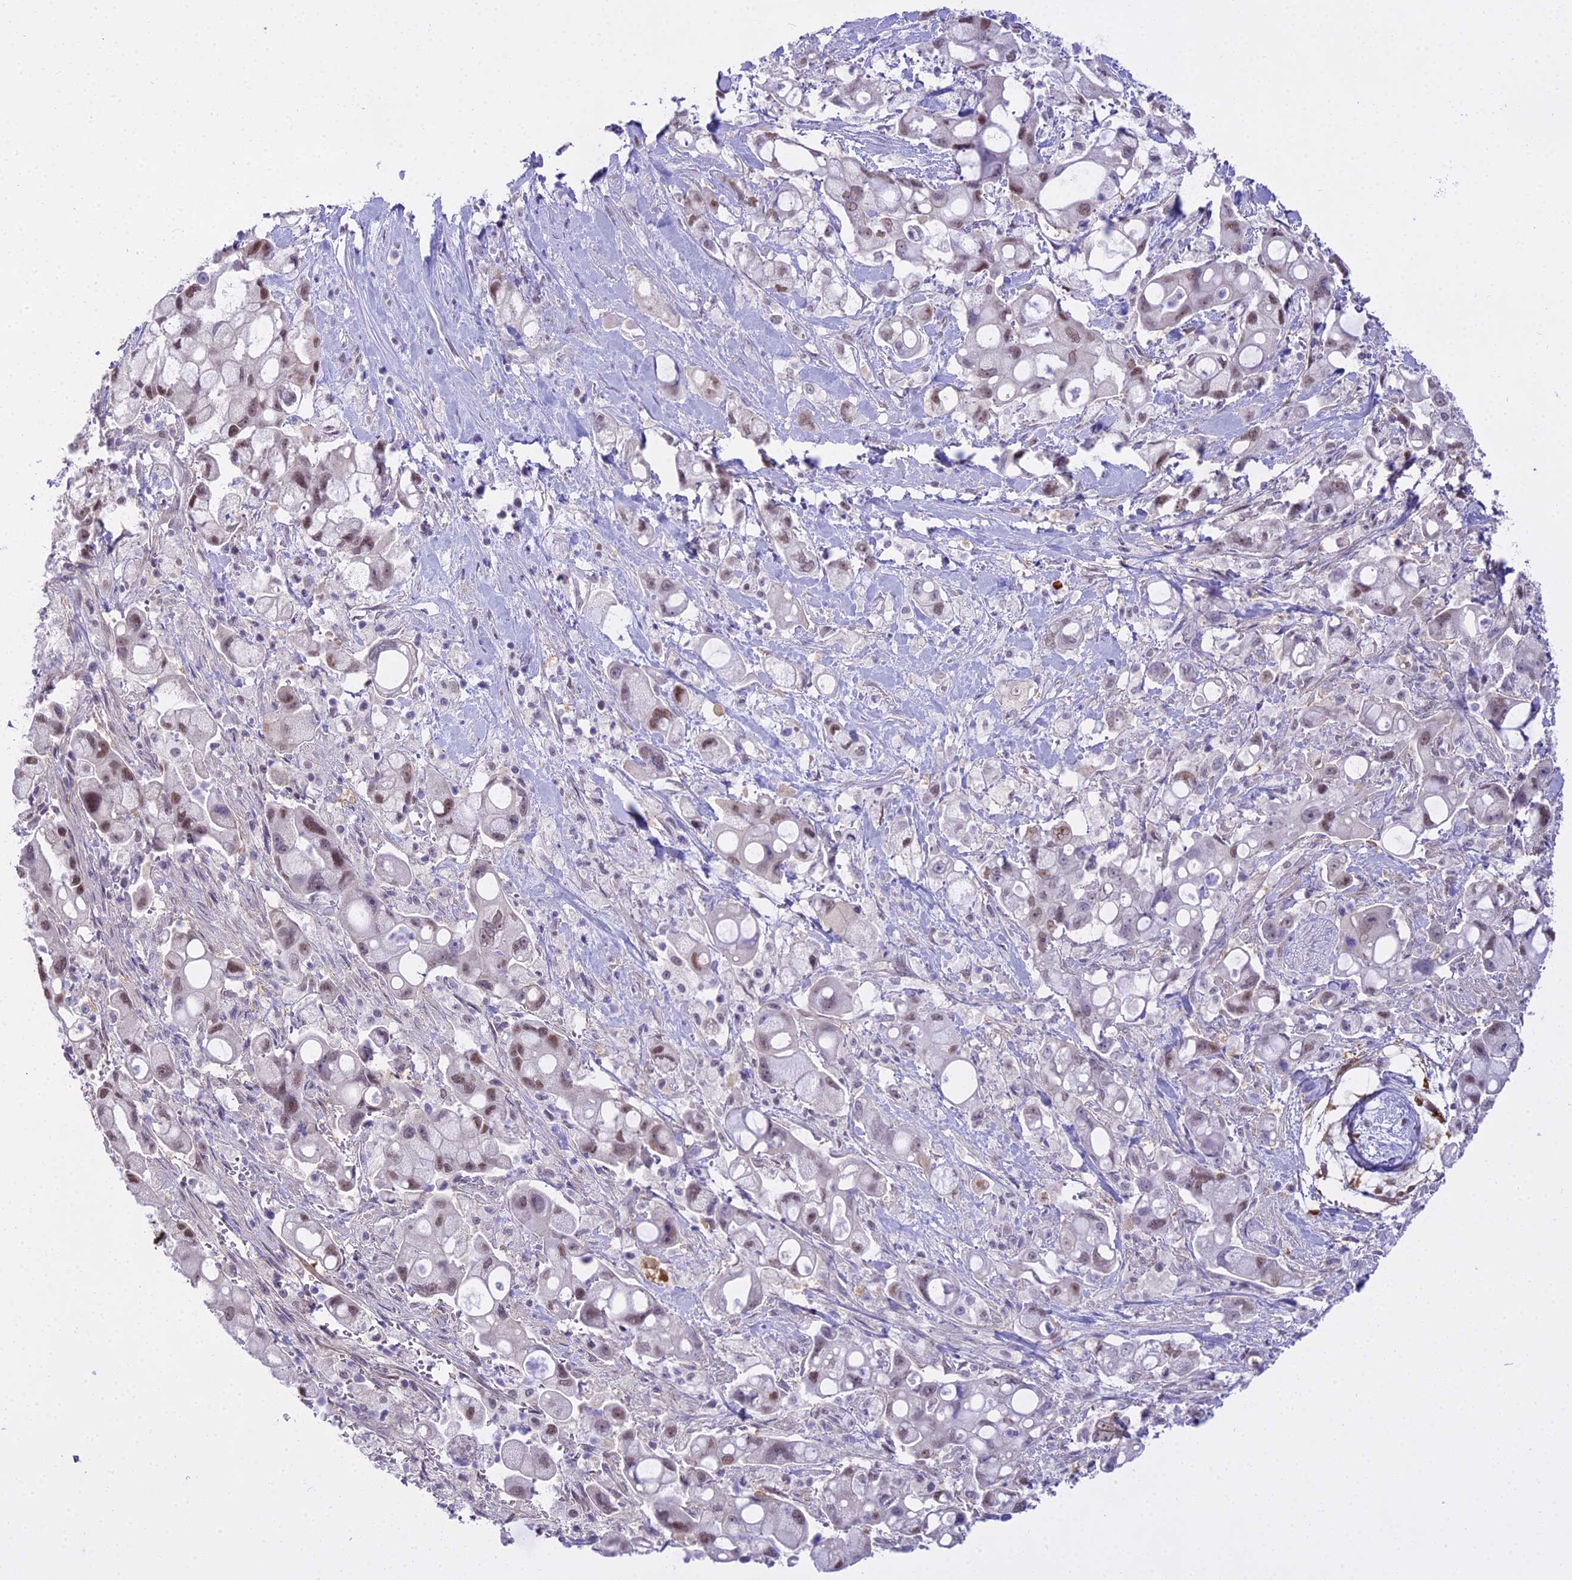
{"staining": {"intensity": "moderate", "quantity": "25%-75%", "location": "nuclear"}, "tissue": "pancreatic cancer", "cell_type": "Tumor cells", "image_type": "cancer", "snomed": [{"axis": "morphology", "description": "Adenocarcinoma, NOS"}, {"axis": "topography", "description": "Pancreas"}], "caption": "Pancreatic cancer (adenocarcinoma) was stained to show a protein in brown. There is medium levels of moderate nuclear positivity in approximately 25%-75% of tumor cells.", "gene": "MAT2A", "patient": {"sex": "male", "age": 68}}